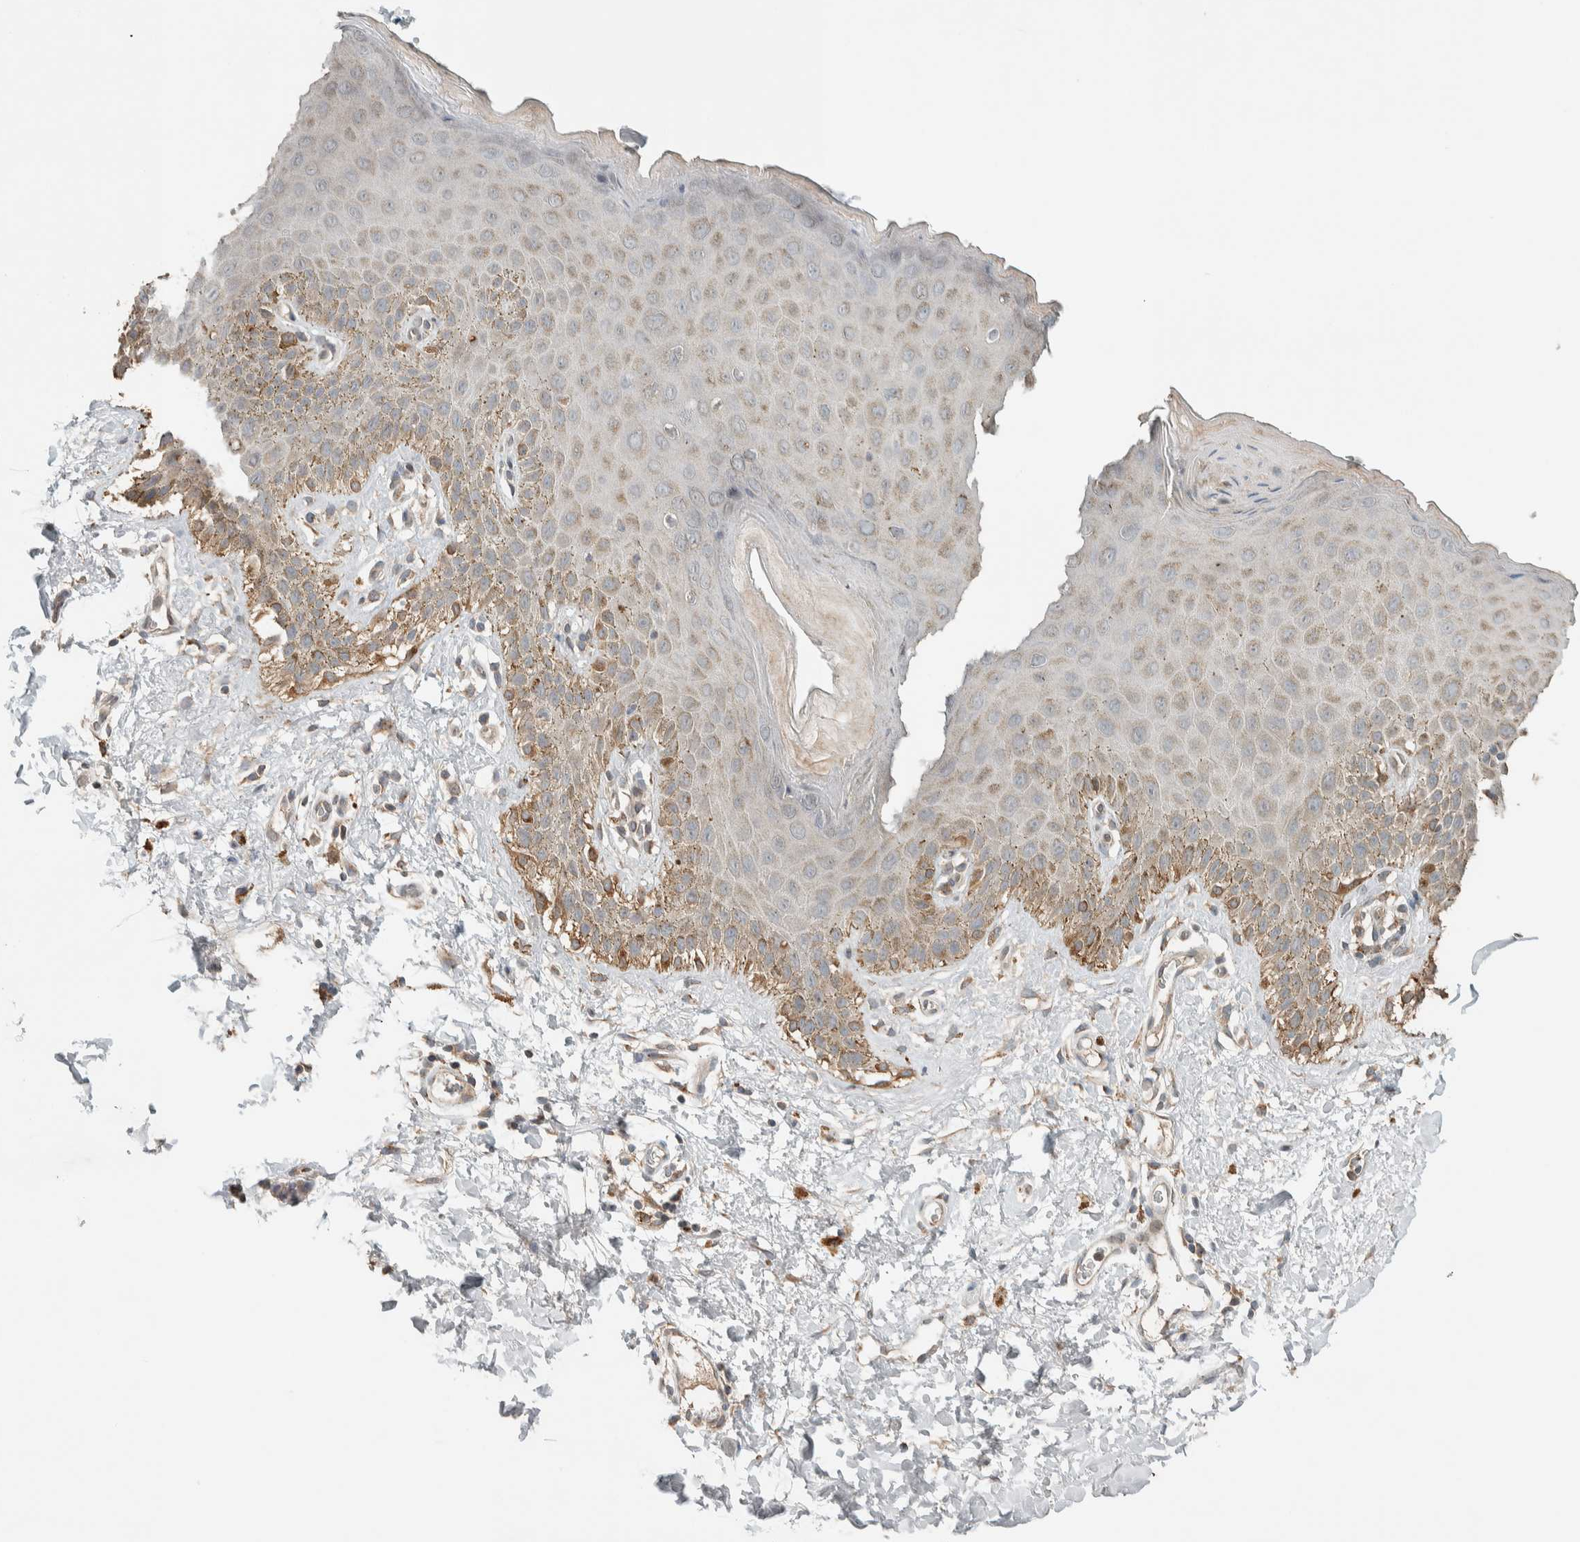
{"staining": {"intensity": "moderate", "quantity": "<25%", "location": "cytoplasmic/membranous"}, "tissue": "skin", "cell_type": "Epidermal cells", "image_type": "normal", "snomed": [{"axis": "morphology", "description": "Normal tissue, NOS"}, {"axis": "topography", "description": "Anal"}], "caption": "Unremarkable skin was stained to show a protein in brown. There is low levels of moderate cytoplasmic/membranous expression in approximately <25% of epidermal cells.", "gene": "NBR1", "patient": {"sex": "male", "age": 44}}